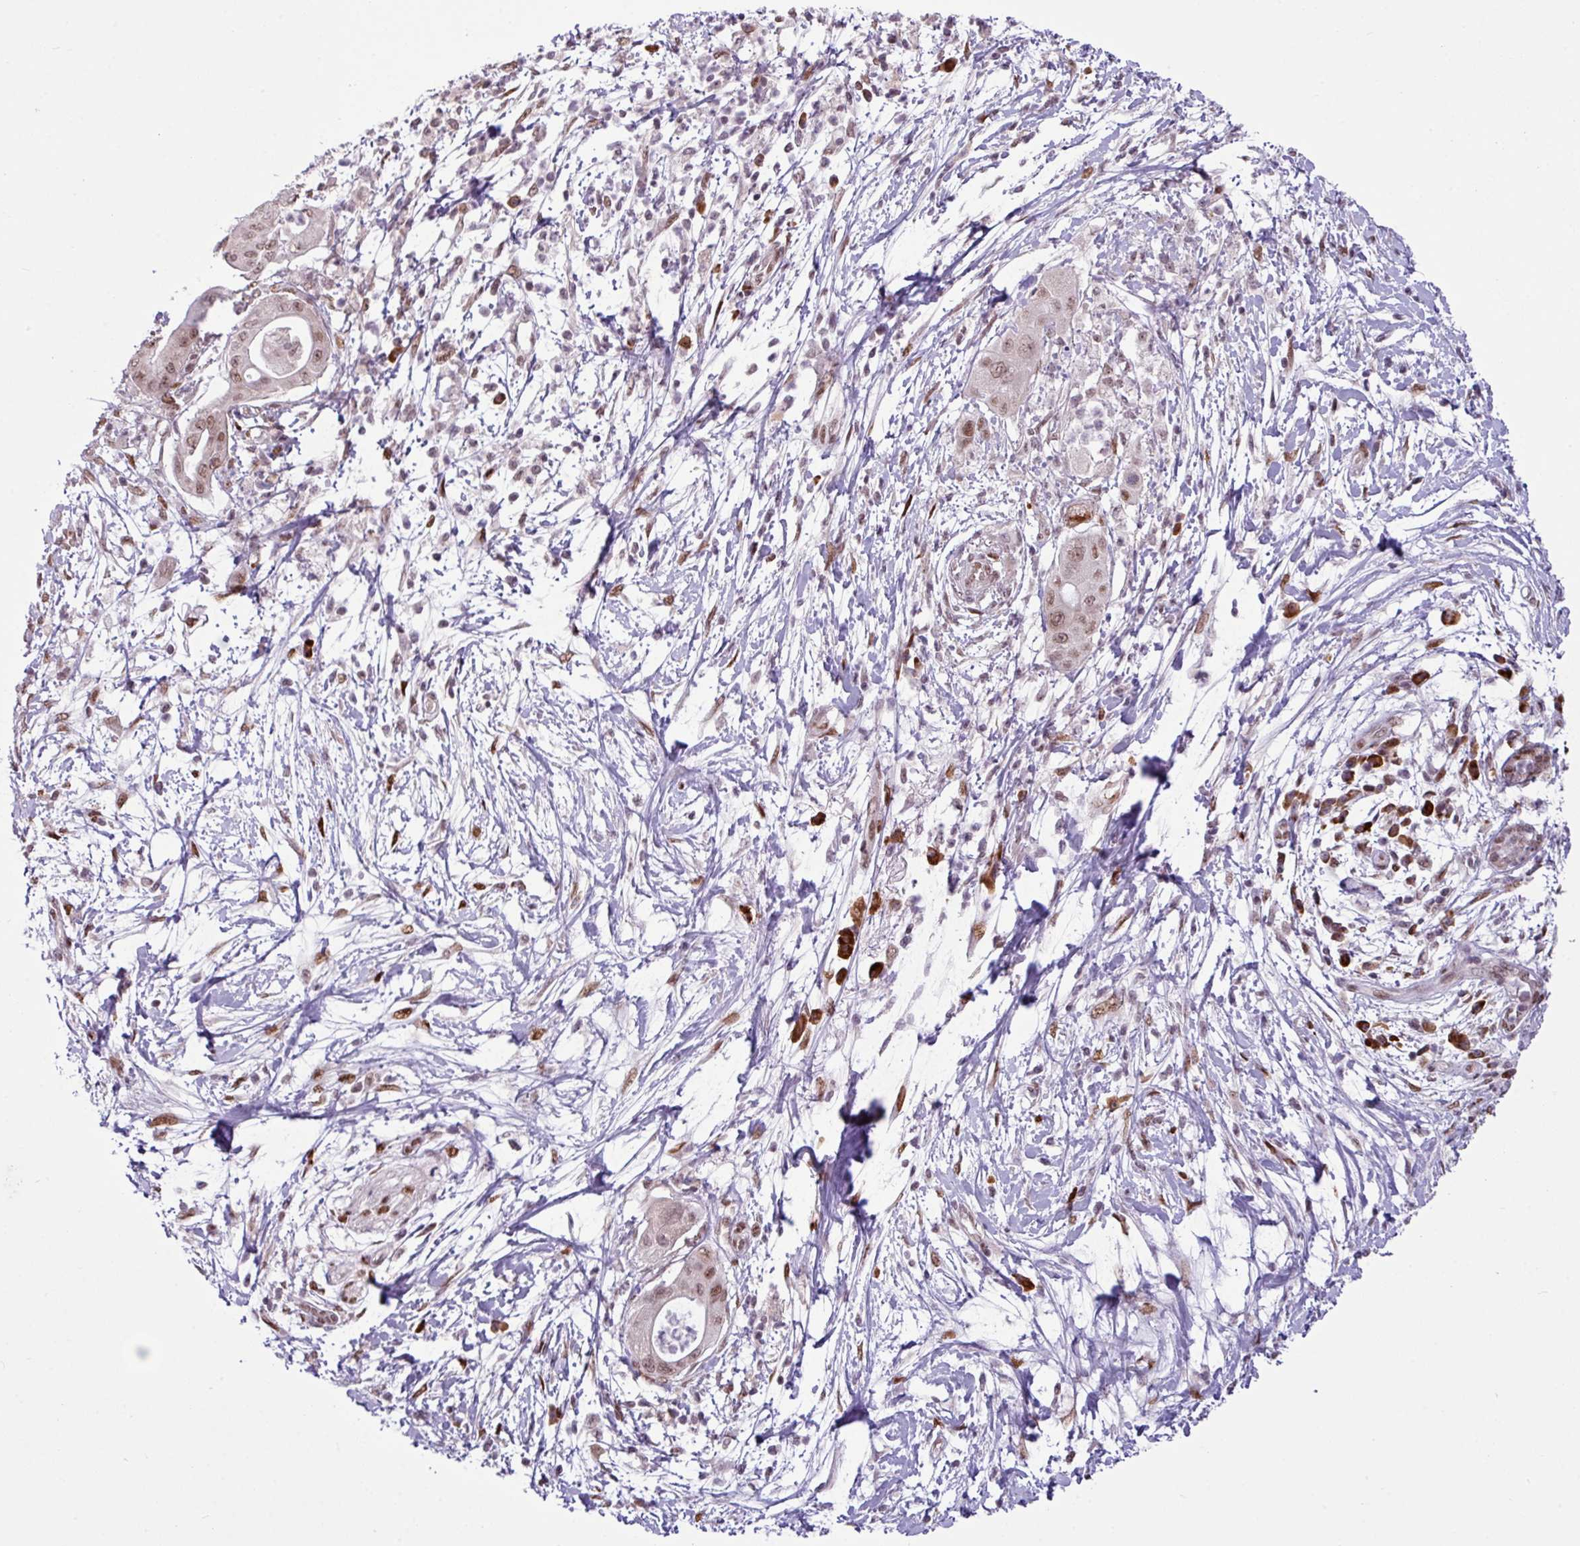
{"staining": {"intensity": "weak", "quantity": ">75%", "location": "nuclear"}, "tissue": "pancreatic cancer", "cell_type": "Tumor cells", "image_type": "cancer", "snomed": [{"axis": "morphology", "description": "Adenocarcinoma, NOS"}, {"axis": "topography", "description": "Pancreas"}], "caption": "IHC (DAB) staining of human pancreatic cancer displays weak nuclear protein staining in about >75% of tumor cells. (Brightfield microscopy of DAB IHC at high magnification).", "gene": "PRDM5", "patient": {"sex": "male", "age": 68}}